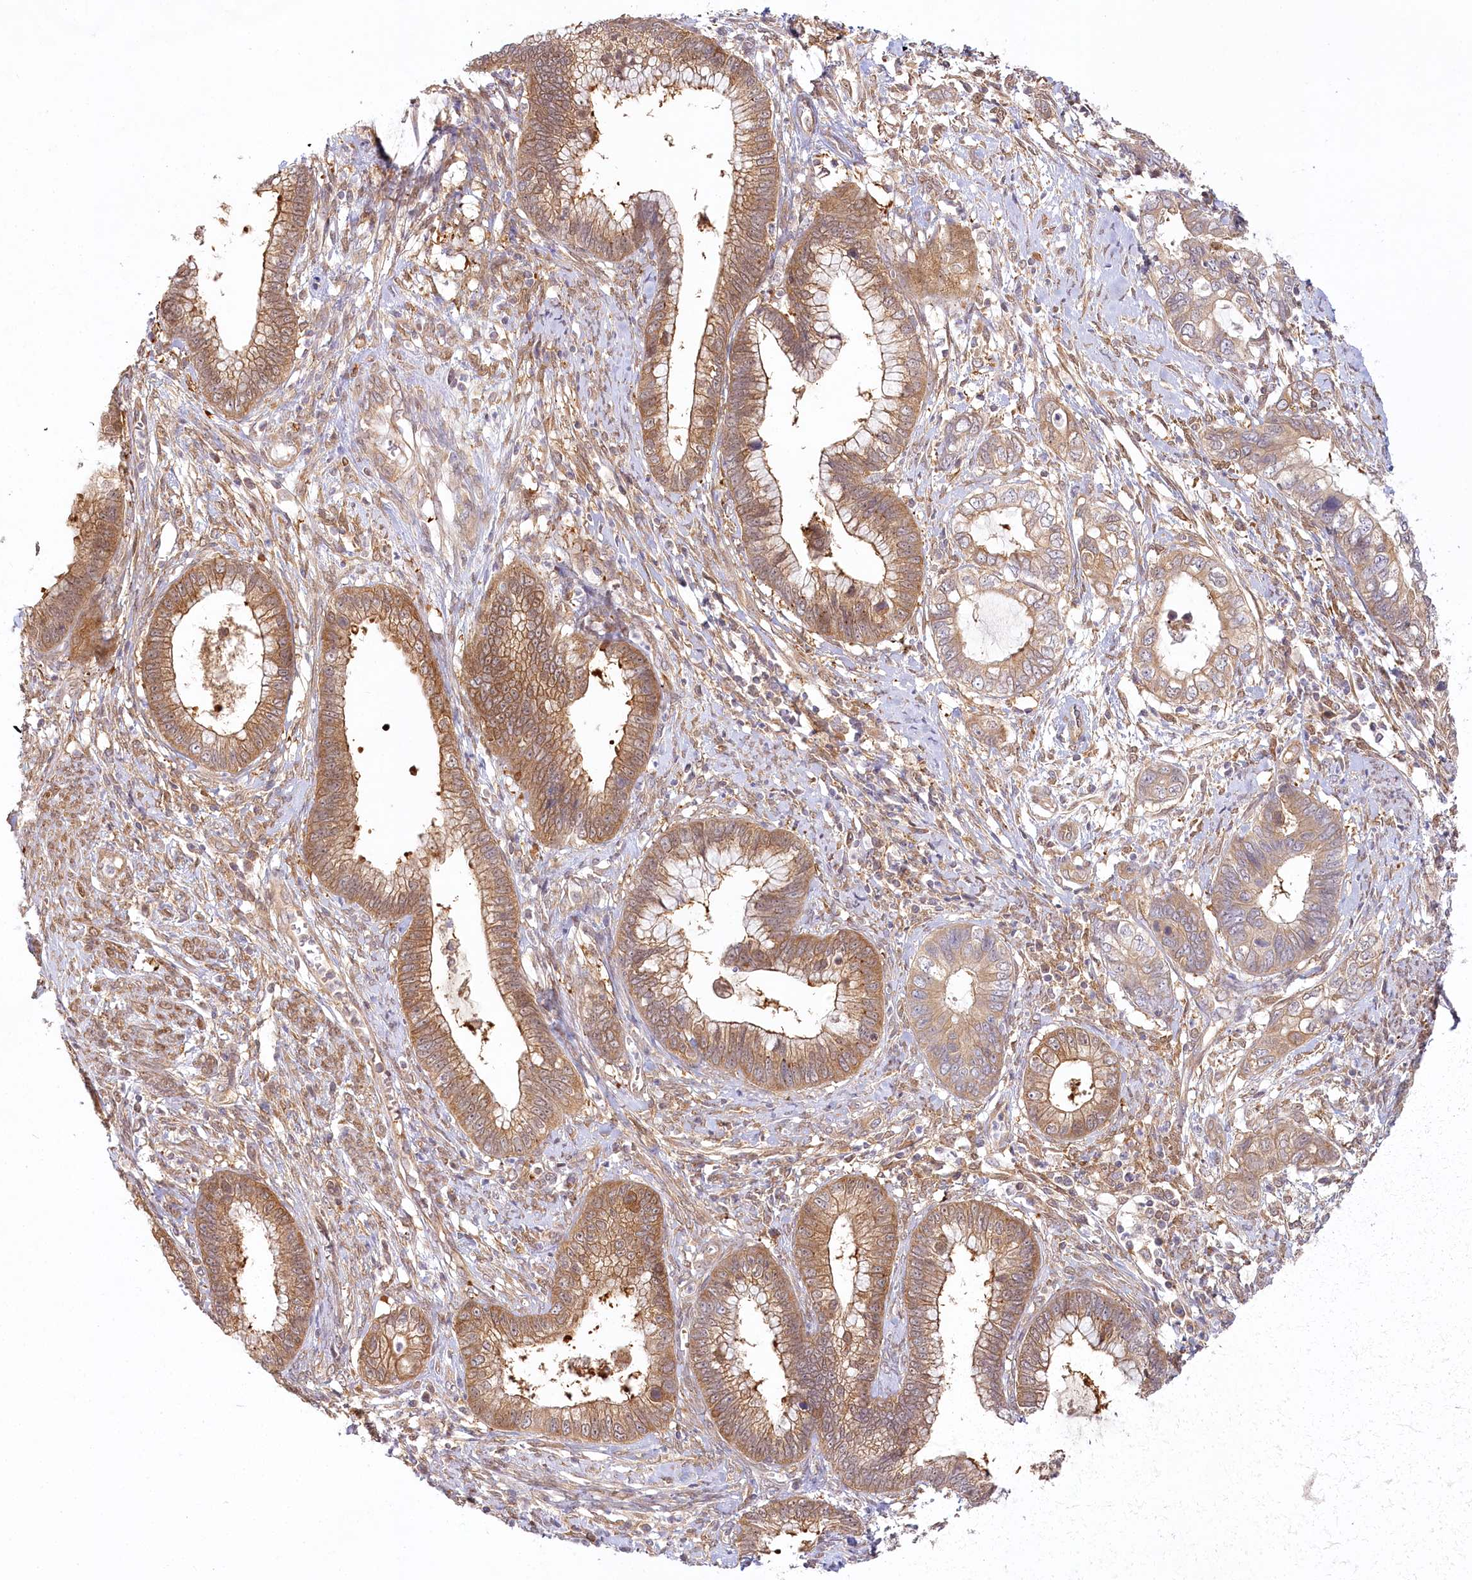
{"staining": {"intensity": "moderate", "quantity": ">75%", "location": "cytoplasmic/membranous"}, "tissue": "cervical cancer", "cell_type": "Tumor cells", "image_type": "cancer", "snomed": [{"axis": "morphology", "description": "Adenocarcinoma, NOS"}, {"axis": "topography", "description": "Cervix"}], "caption": "Protein expression by immunohistochemistry (IHC) reveals moderate cytoplasmic/membranous expression in about >75% of tumor cells in cervical cancer (adenocarcinoma).", "gene": "INPP4B", "patient": {"sex": "female", "age": 44}}